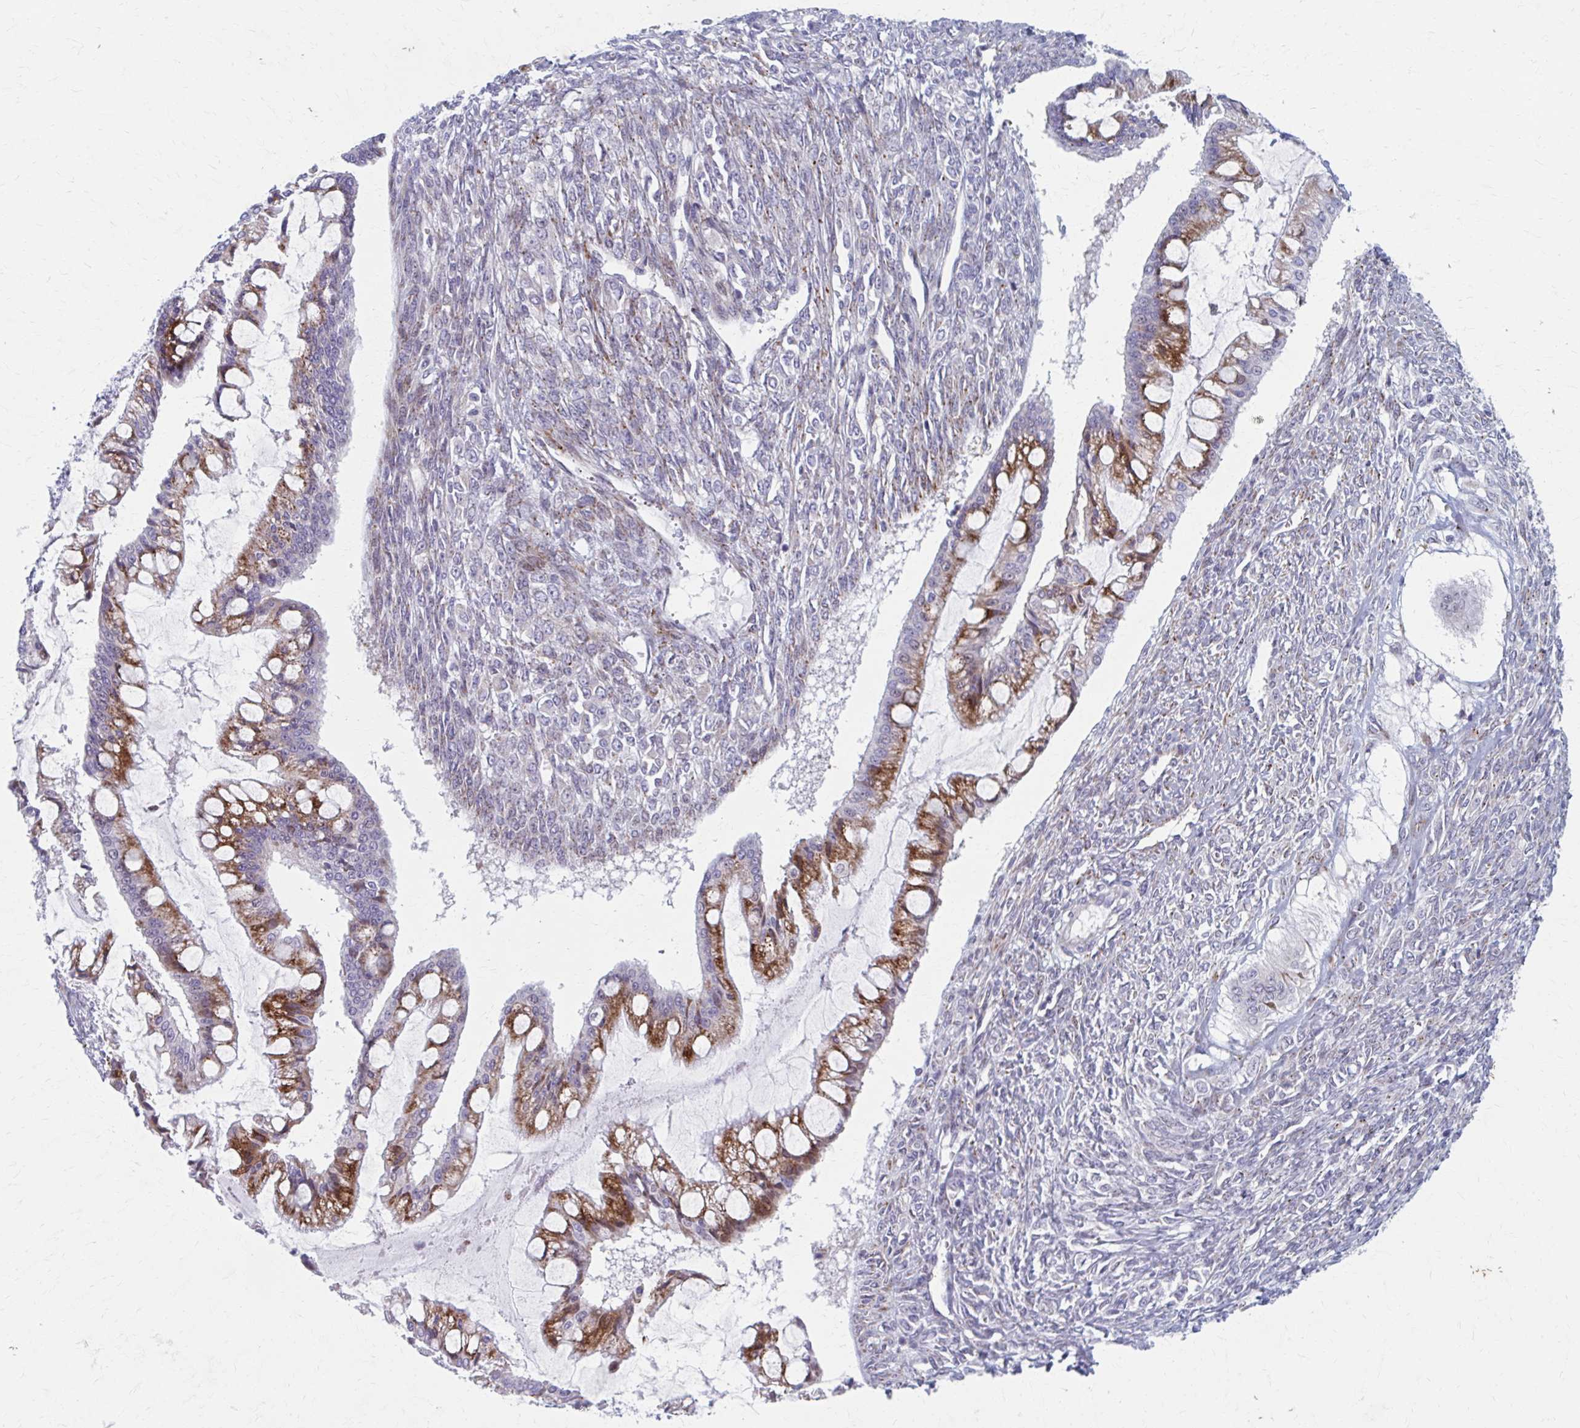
{"staining": {"intensity": "moderate", "quantity": "25%-75%", "location": "cytoplasmic/membranous"}, "tissue": "ovarian cancer", "cell_type": "Tumor cells", "image_type": "cancer", "snomed": [{"axis": "morphology", "description": "Cystadenocarcinoma, mucinous, NOS"}, {"axis": "topography", "description": "Ovary"}], "caption": "The photomicrograph demonstrates immunohistochemical staining of ovarian mucinous cystadenocarcinoma. There is moderate cytoplasmic/membranous staining is identified in about 25%-75% of tumor cells.", "gene": "OLFM2", "patient": {"sex": "female", "age": 73}}